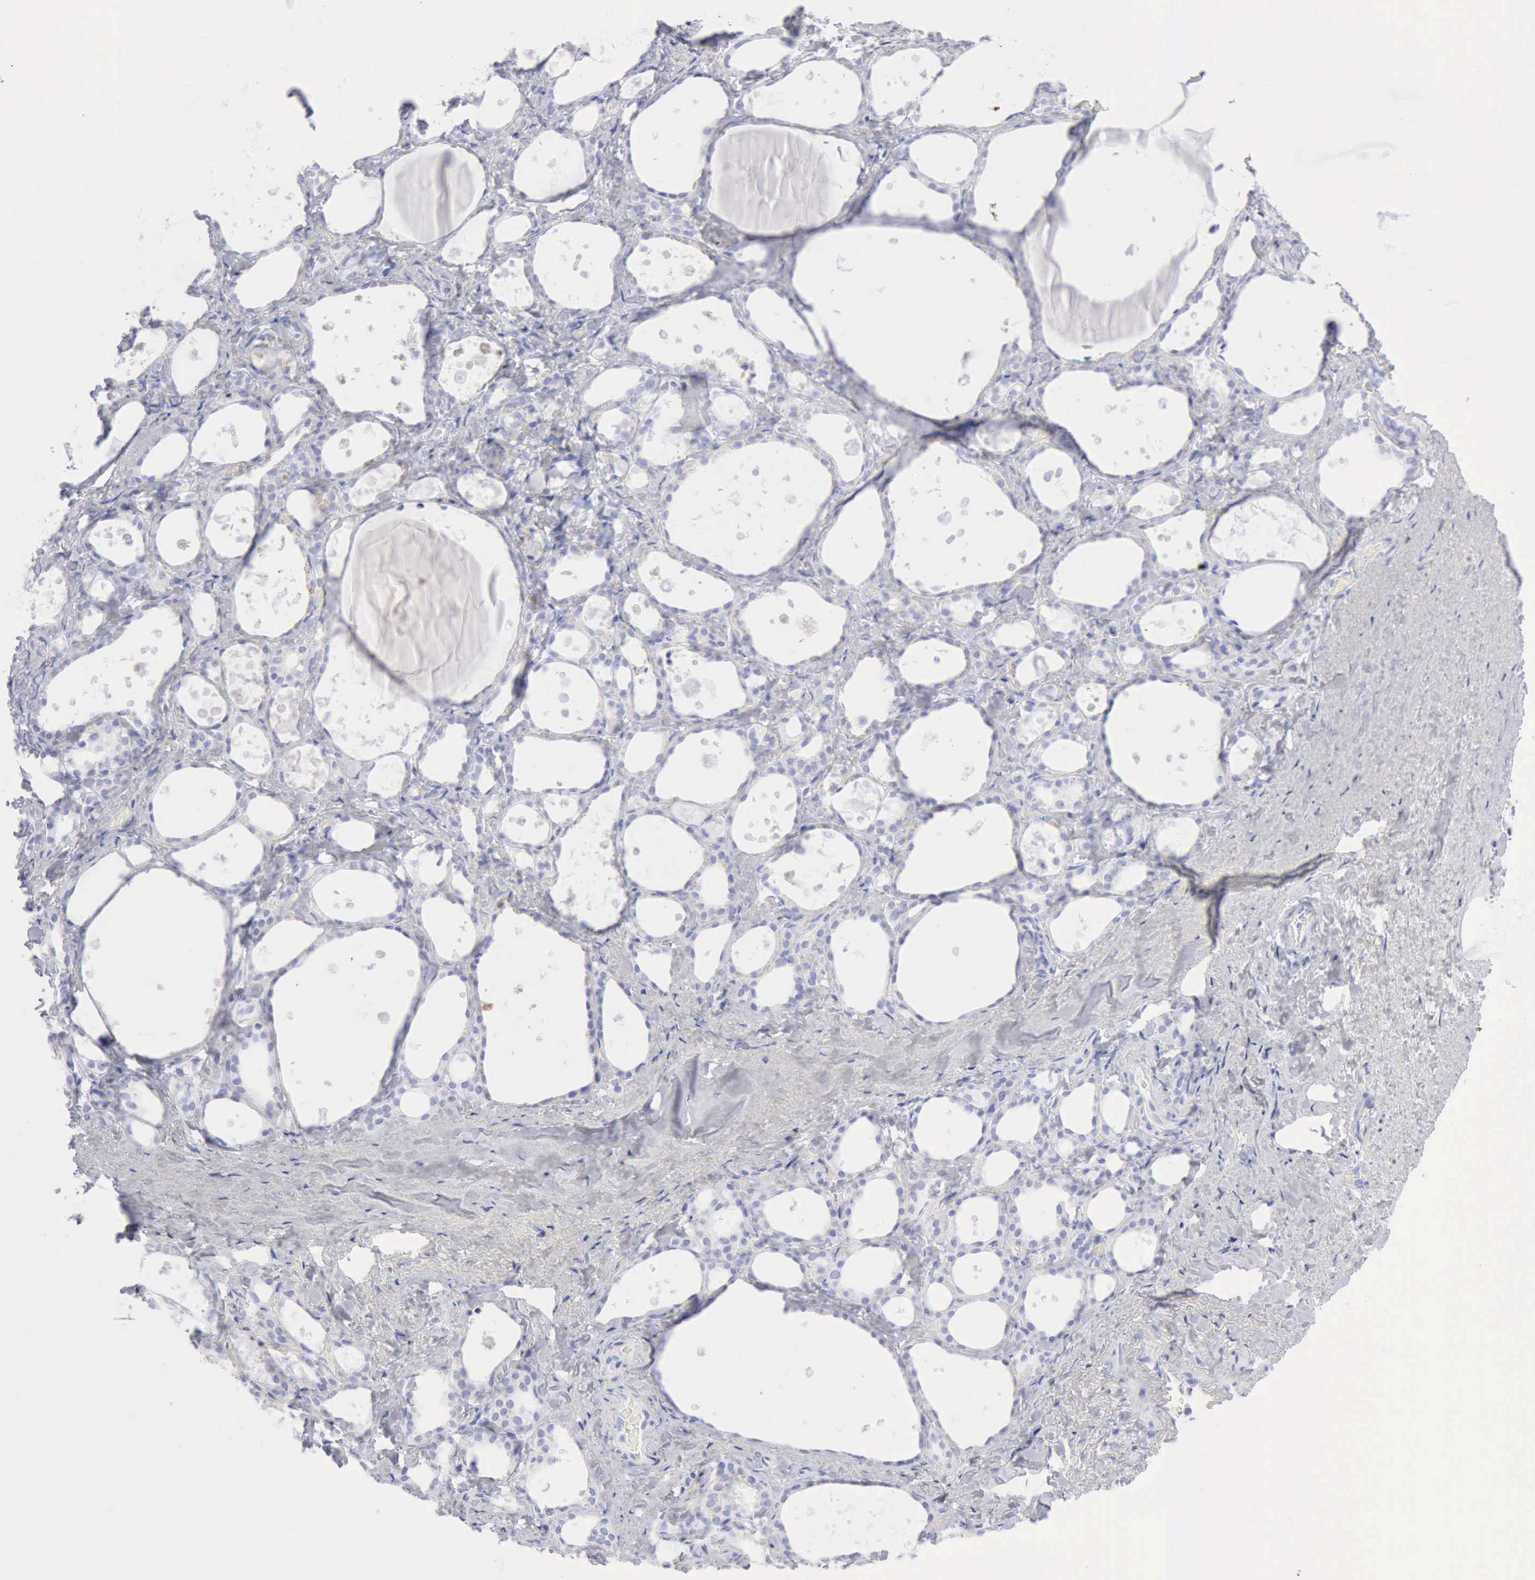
{"staining": {"intensity": "negative", "quantity": "none", "location": "none"}, "tissue": "thyroid gland", "cell_type": "Glandular cells", "image_type": "normal", "snomed": [{"axis": "morphology", "description": "Normal tissue, NOS"}, {"axis": "topography", "description": "Thyroid gland"}], "caption": "Immunohistochemical staining of benign thyroid gland shows no significant expression in glandular cells. (Immunohistochemistry, brightfield microscopy, high magnification).", "gene": "KRT5", "patient": {"sex": "female", "age": 75}}